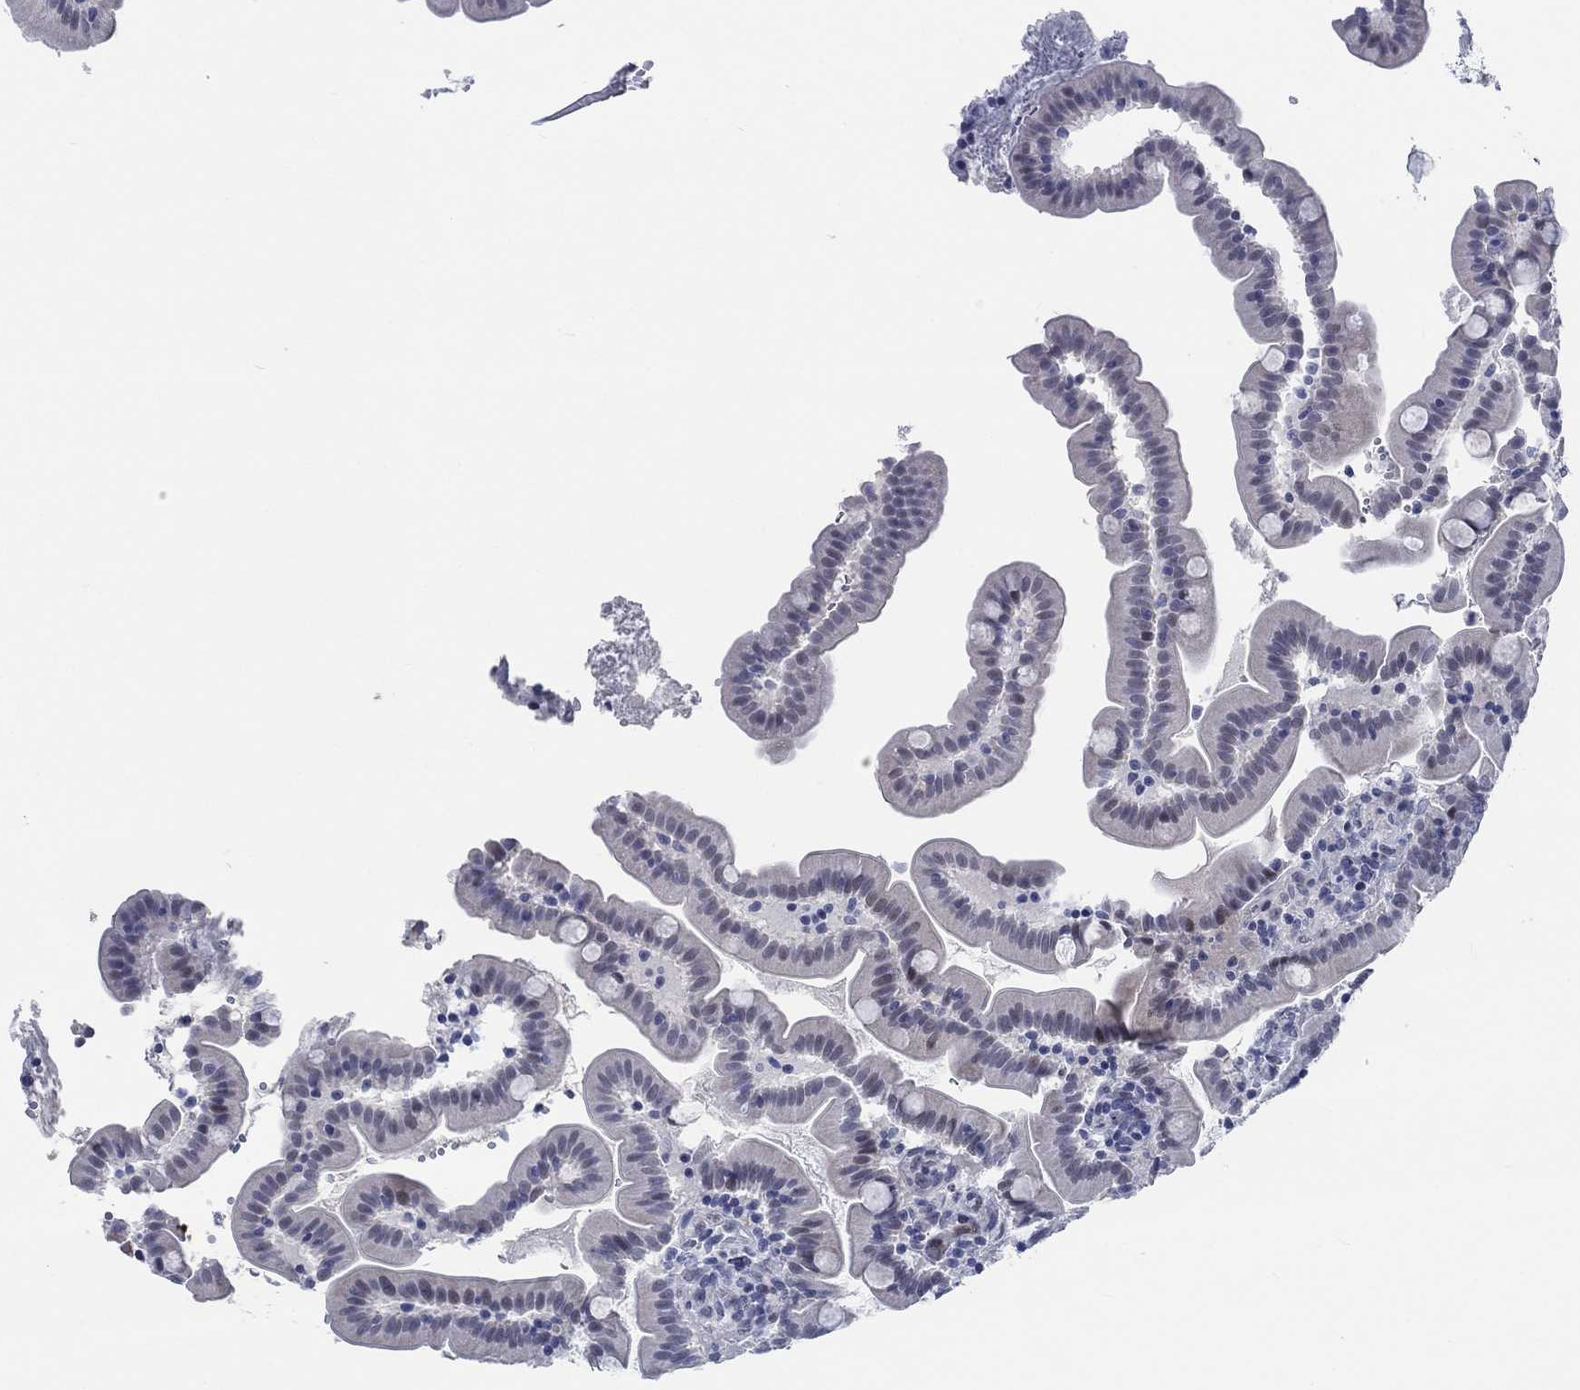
{"staining": {"intensity": "moderate", "quantity": "<25%", "location": "cytoplasmic/membranous,nuclear"}, "tissue": "small intestine", "cell_type": "Glandular cells", "image_type": "normal", "snomed": [{"axis": "morphology", "description": "Normal tissue, NOS"}, {"axis": "topography", "description": "Small intestine"}], "caption": "The micrograph shows immunohistochemical staining of normal small intestine. There is moderate cytoplasmic/membranous,nuclear expression is seen in about <25% of glandular cells.", "gene": "NEU3", "patient": {"sex": "female", "age": 44}}